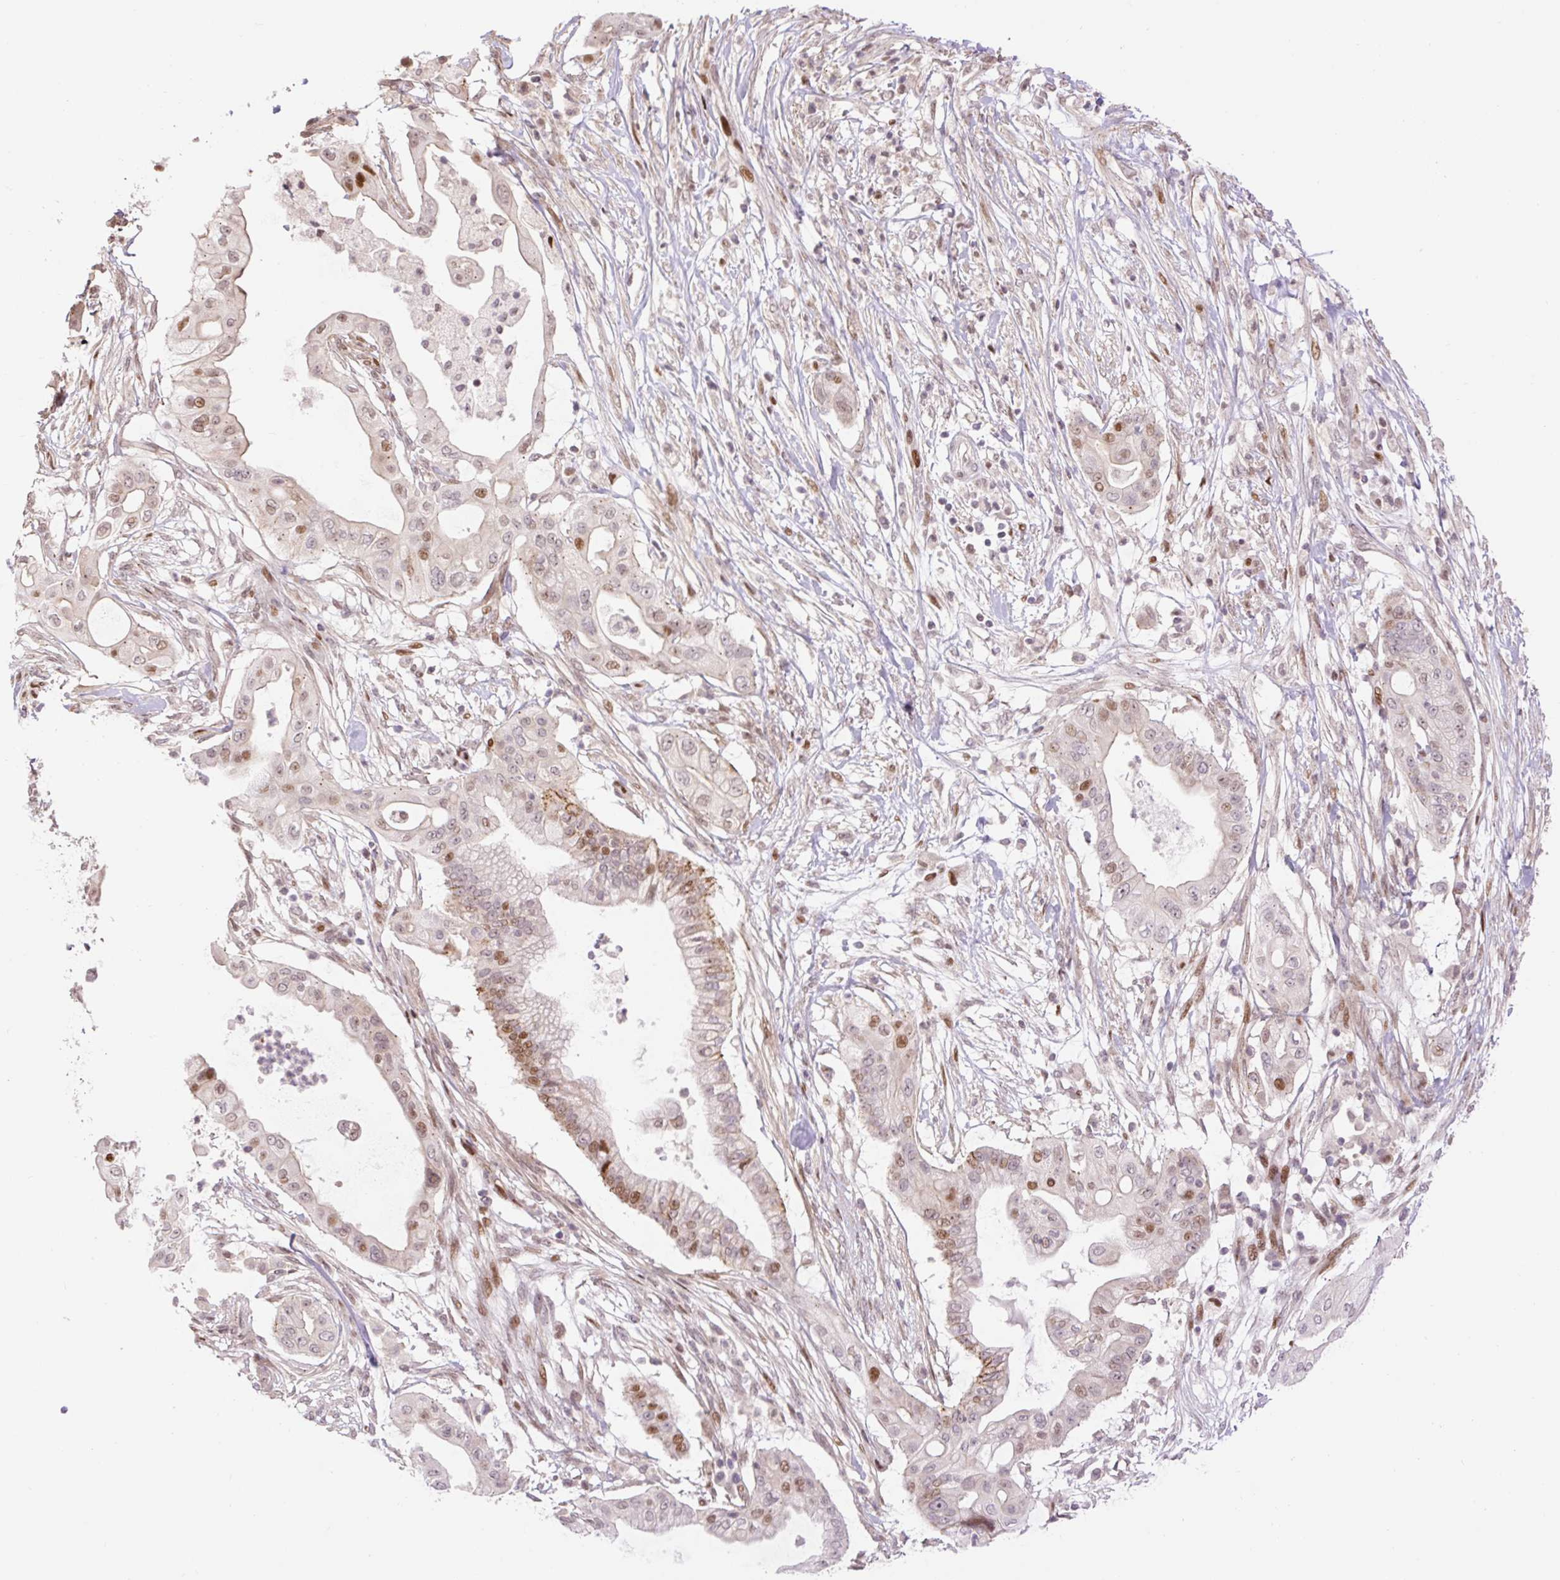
{"staining": {"intensity": "moderate", "quantity": "<25%", "location": "nuclear"}, "tissue": "pancreatic cancer", "cell_type": "Tumor cells", "image_type": "cancer", "snomed": [{"axis": "morphology", "description": "Adenocarcinoma, NOS"}, {"axis": "topography", "description": "Pancreas"}], "caption": "Immunohistochemistry (IHC) (DAB) staining of pancreatic adenocarcinoma demonstrates moderate nuclear protein positivity in approximately <25% of tumor cells. (Brightfield microscopy of DAB IHC at high magnification).", "gene": "RIPPLY3", "patient": {"sex": "male", "age": 68}}